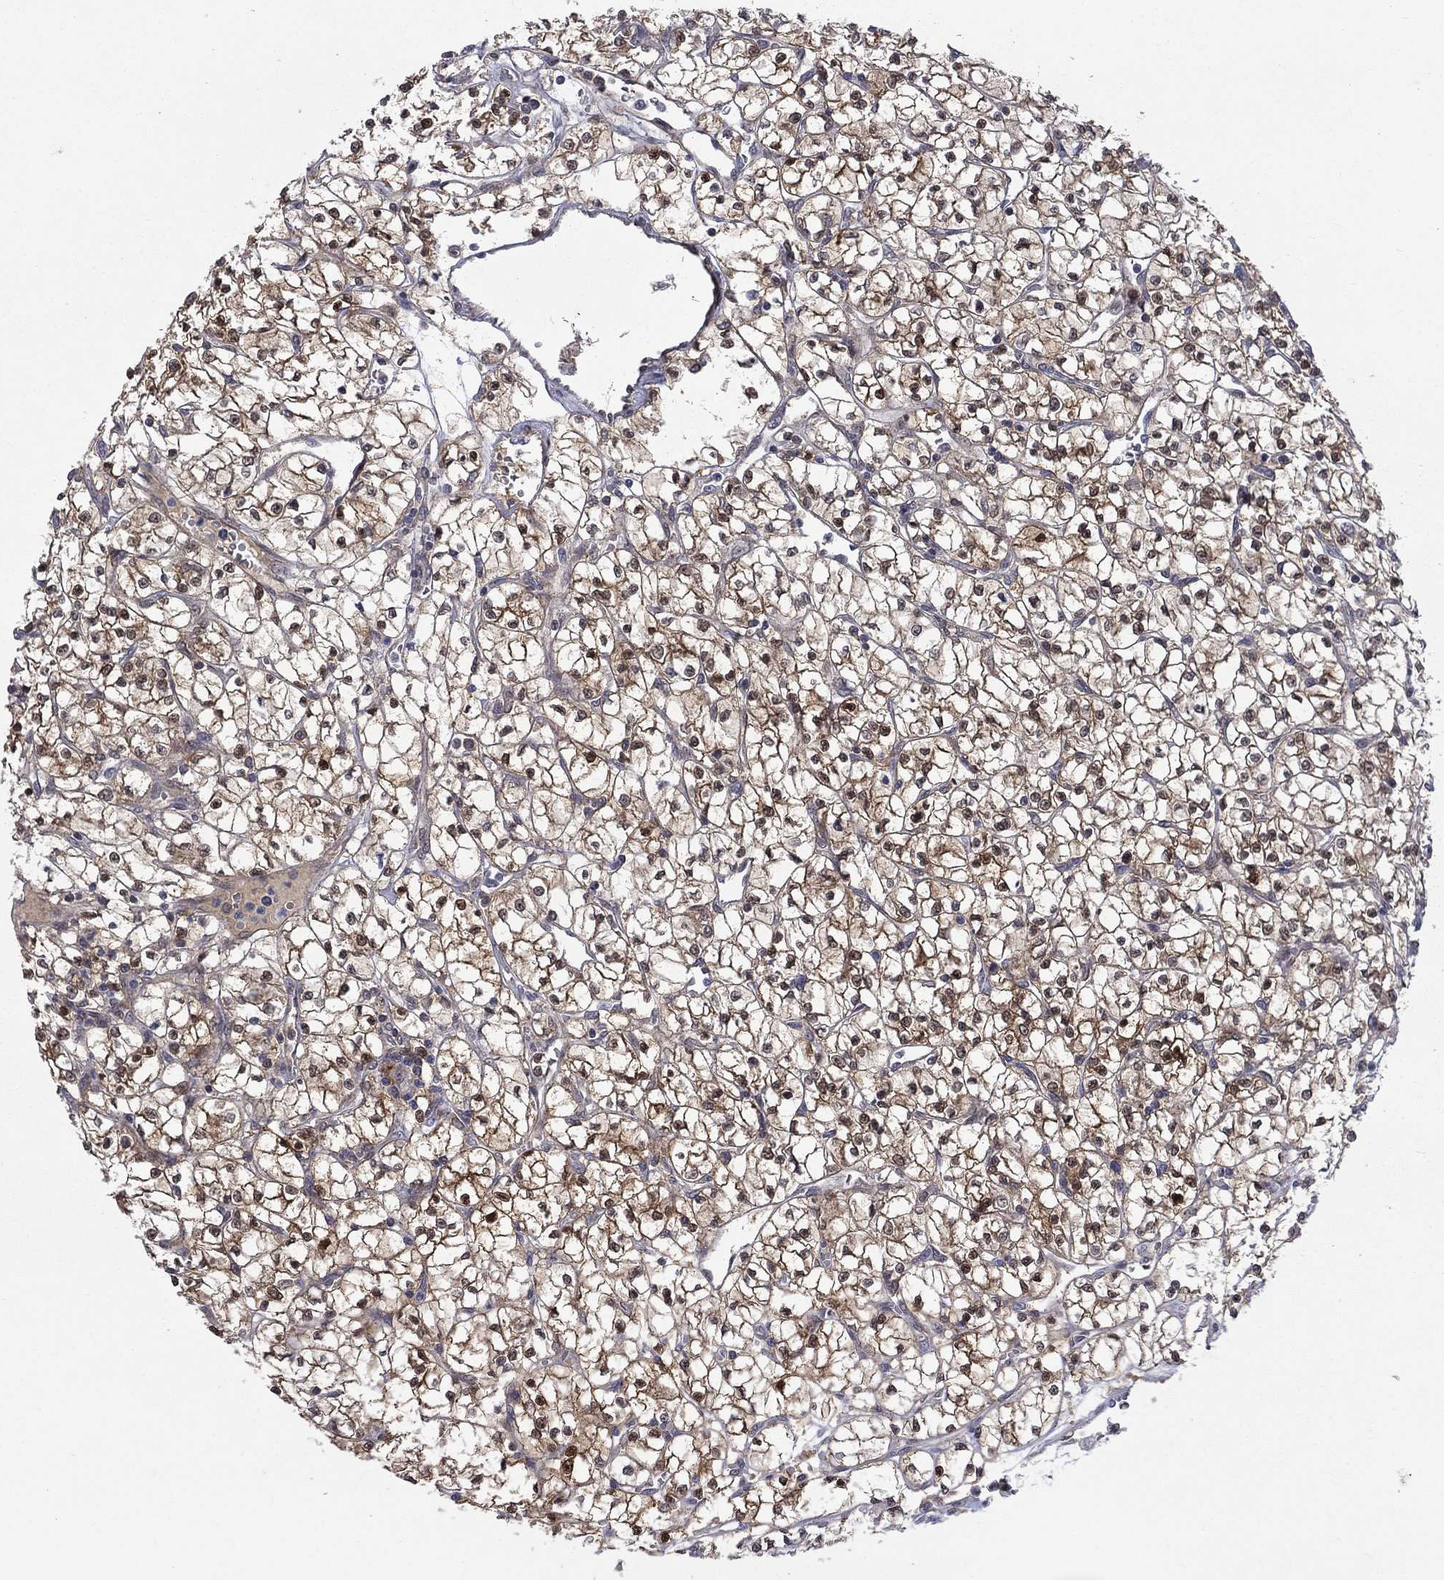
{"staining": {"intensity": "moderate", "quantity": ">75%", "location": "cytoplasmic/membranous,nuclear"}, "tissue": "renal cancer", "cell_type": "Tumor cells", "image_type": "cancer", "snomed": [{"axis": "morphology", "description": "Adenocarcinoma, NOS"}, {"axis": "topography", "description": "Kidney"}], "caption": "A brown stain shows moderate cytoplasmic/membranous and nuclear expression of a protein in human renal adenocarcinoma tumor cells.", "gene": "CBR1", "patient": {"sex": "female", "age": 64}}